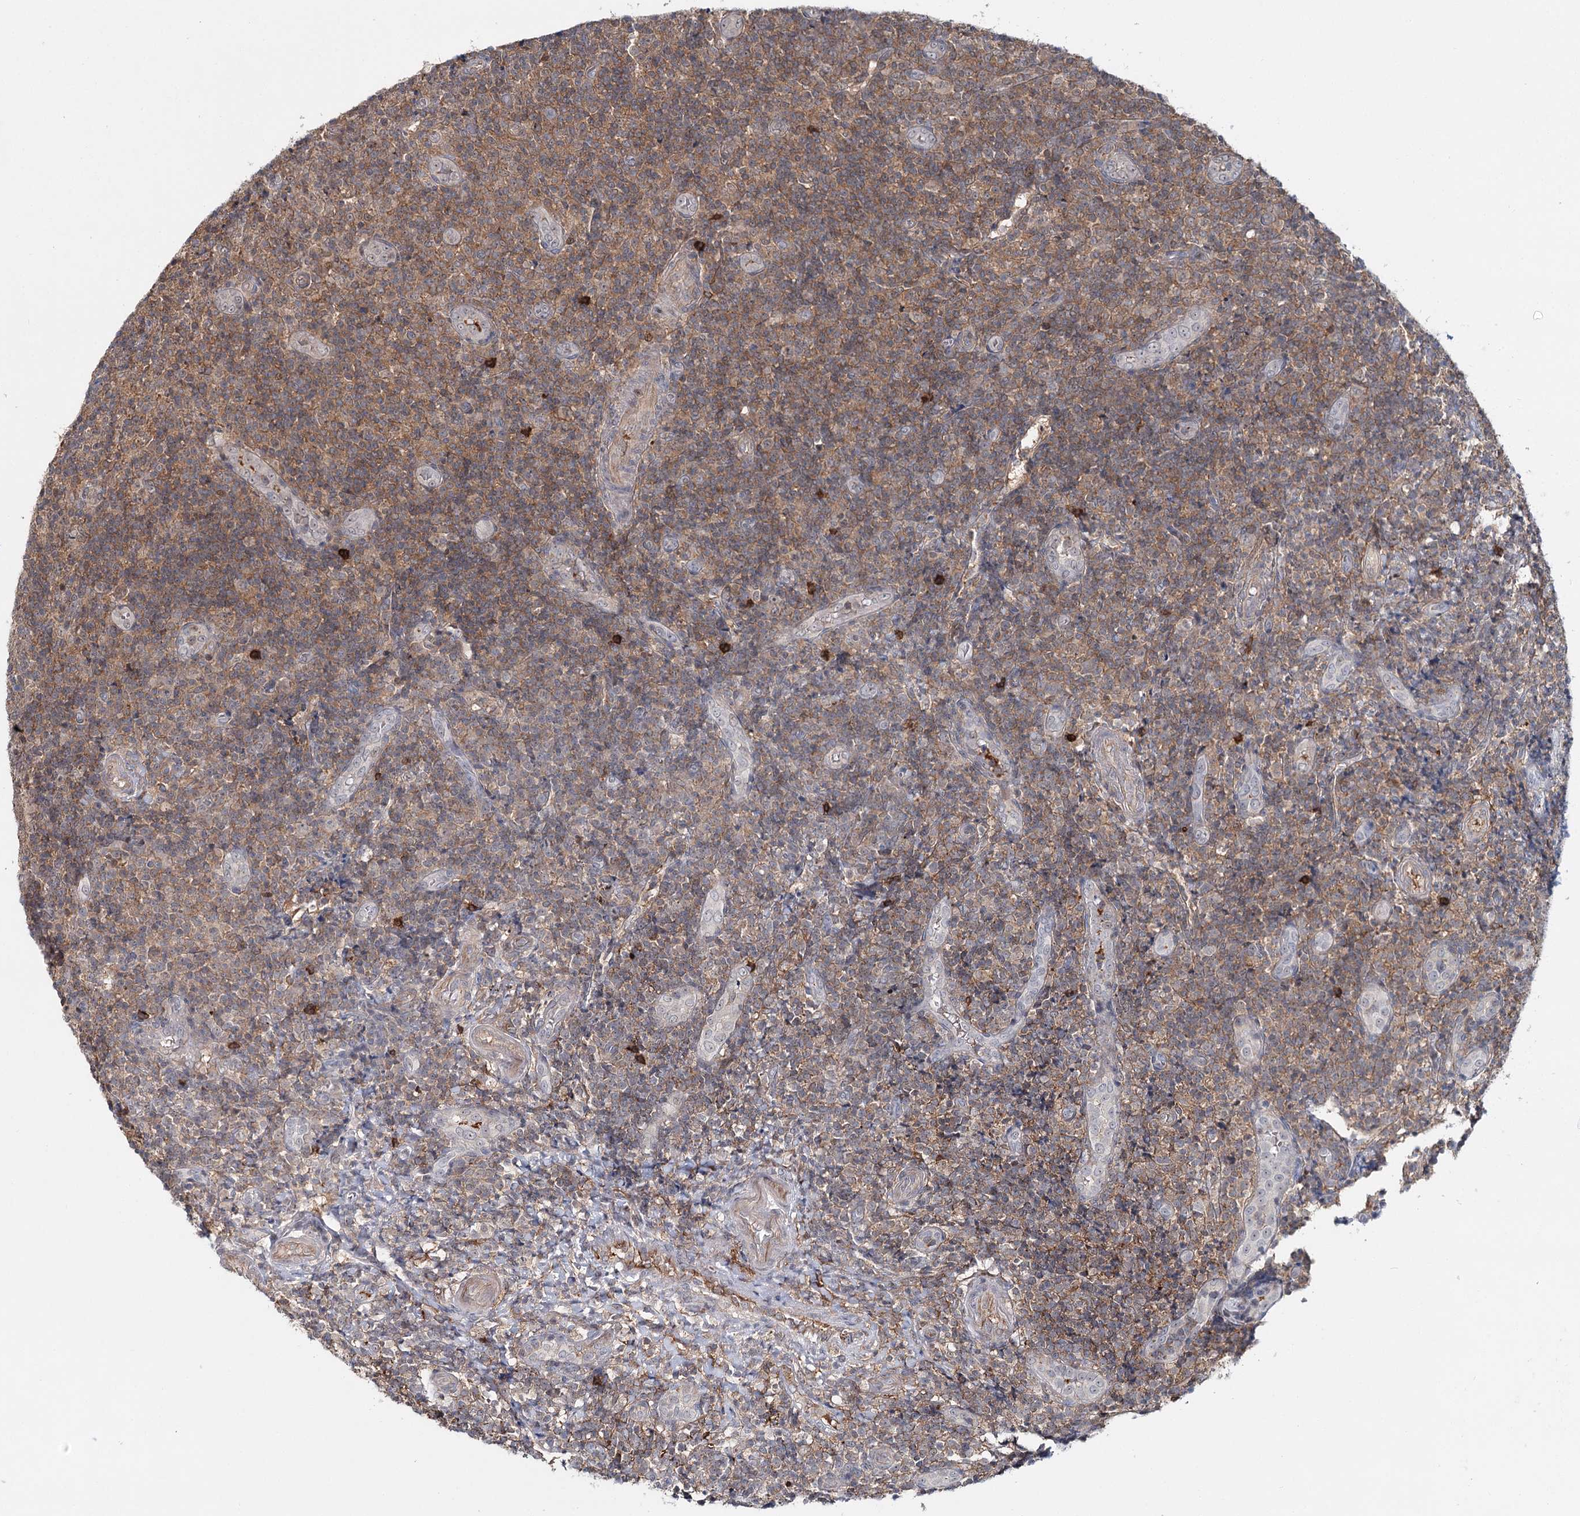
{"staining": {"intensity": "weak", "quantity": ">75%", "location": "cytoplasmic/membranous"}, "tissue": "tonsil", "cell_type": "Germinal center cells", "image_type": "normal", "snomed": [{"axis": "morphology", "description": "Normal tissue, NOS"}, {"axis": "topography", "description": "Tonsil"}], "caption": "This photomicrograph displays normal tonsil stained with immunohistochemistry to label a protein in brown. The cytoplasmic/membranous of germinal center cells show weak positivity for the protein. Nuclei are counter-stained blue.", "gene": "WDR44", "patient": {"sex": "female", "age": 19}}